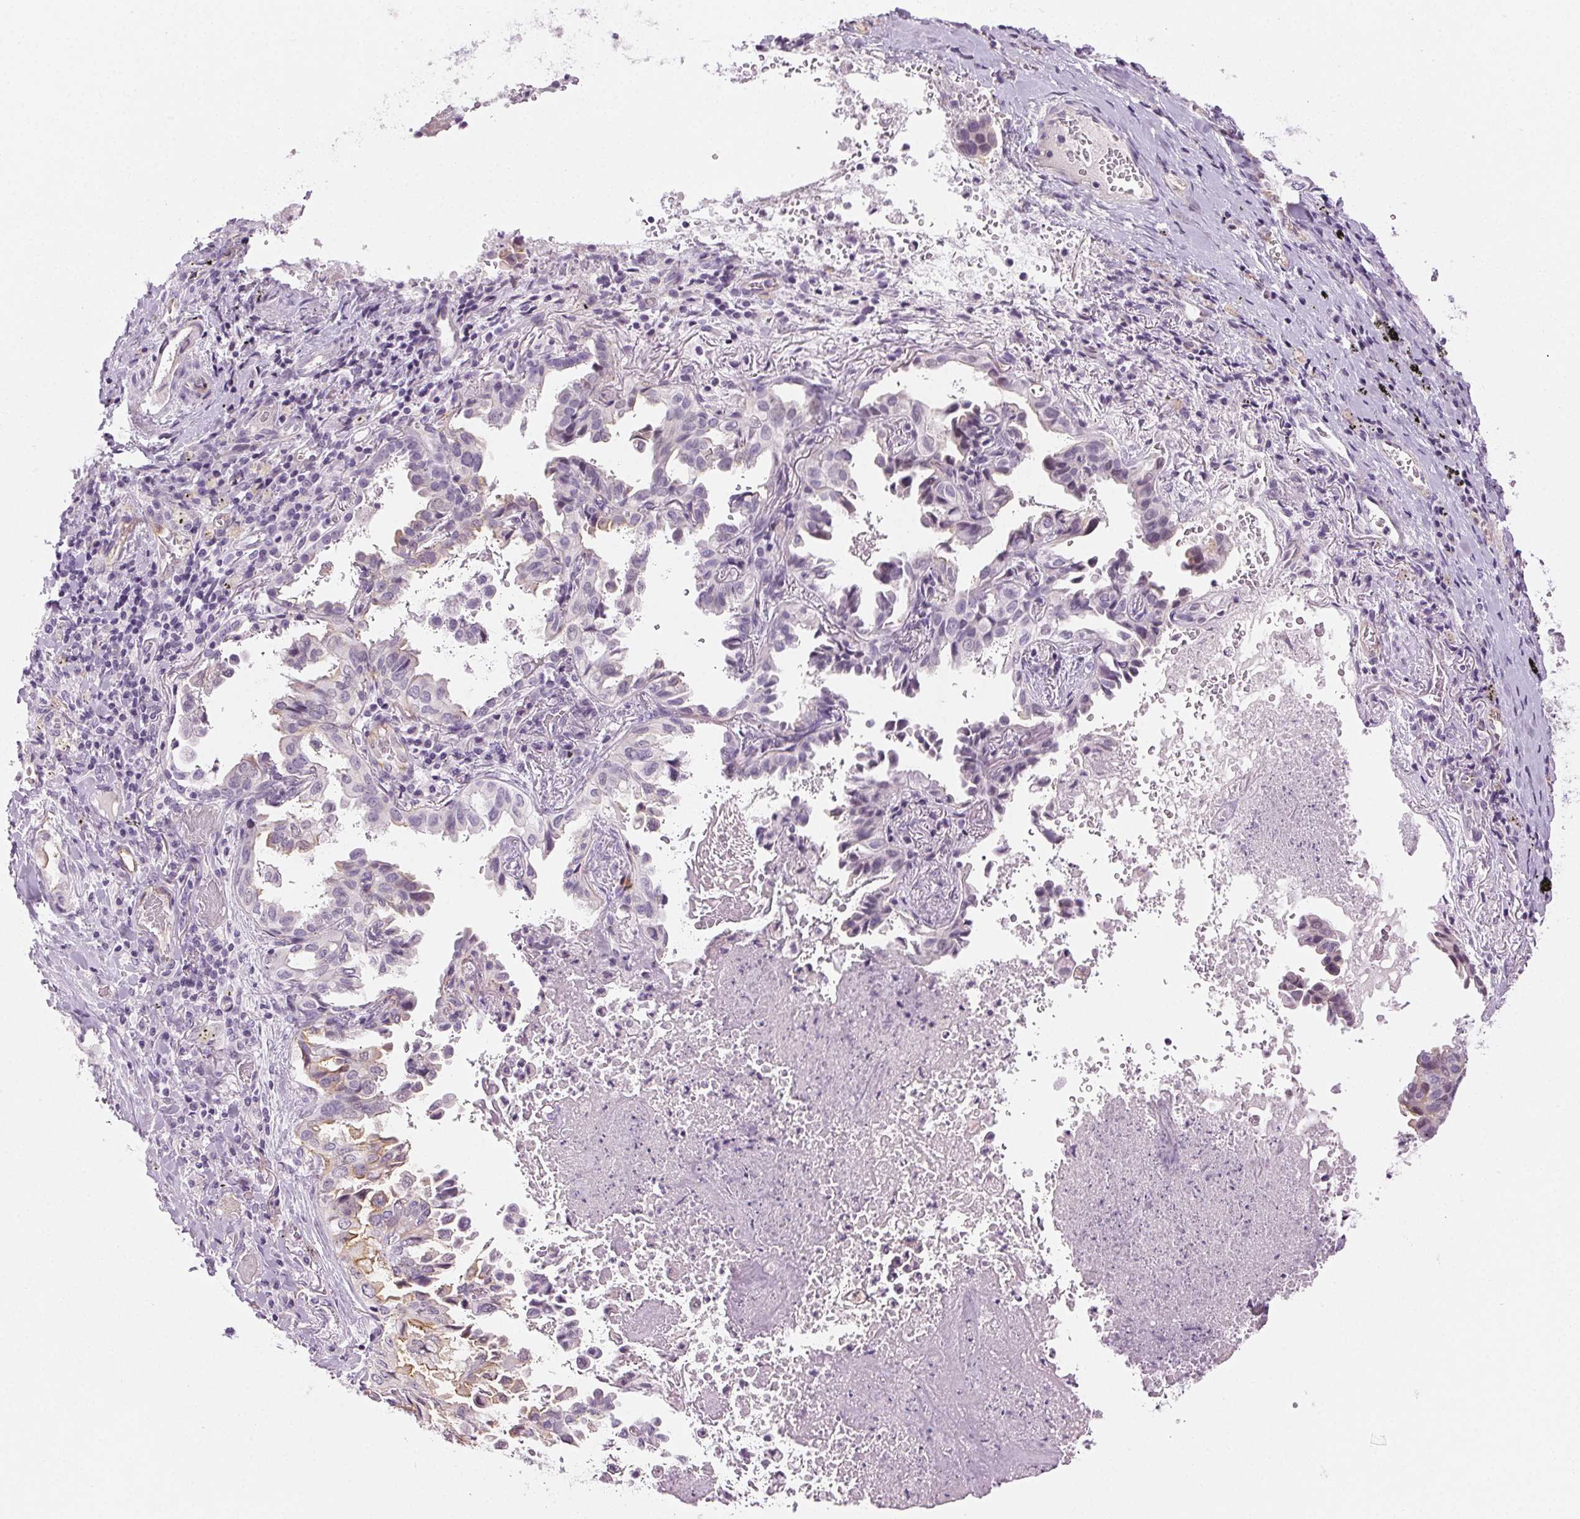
{"staining": {"intensity": "weak", "quantity": "<25%", "location": "cytoplasmic/membranous"}, "tissue": "lung cancer", "cell_type": "Tumor cells", "image_type": "cancer", "snomed": [{"axis": "morphology", "description": "Aneuploidy"}, {"axis": "morphology", "description": "Adenocarcinoma, NOS"}, {"axis": "morphology", "description": "Adenocarcinoma, metastatic, NOS"}, {"axis": "topography", "description": "Lymph node"}, {"axis": "topography", "description": "Lung"}], "caption": "An immunohistochemistry photomicrograph of metastatic adenocarcinoma (lung) is shown. There is no staining in tumor cells of metastatic adenocarcinoma (lung).", "gene": "AIF1L", "patient": {"sex": "female", "age": 48}}